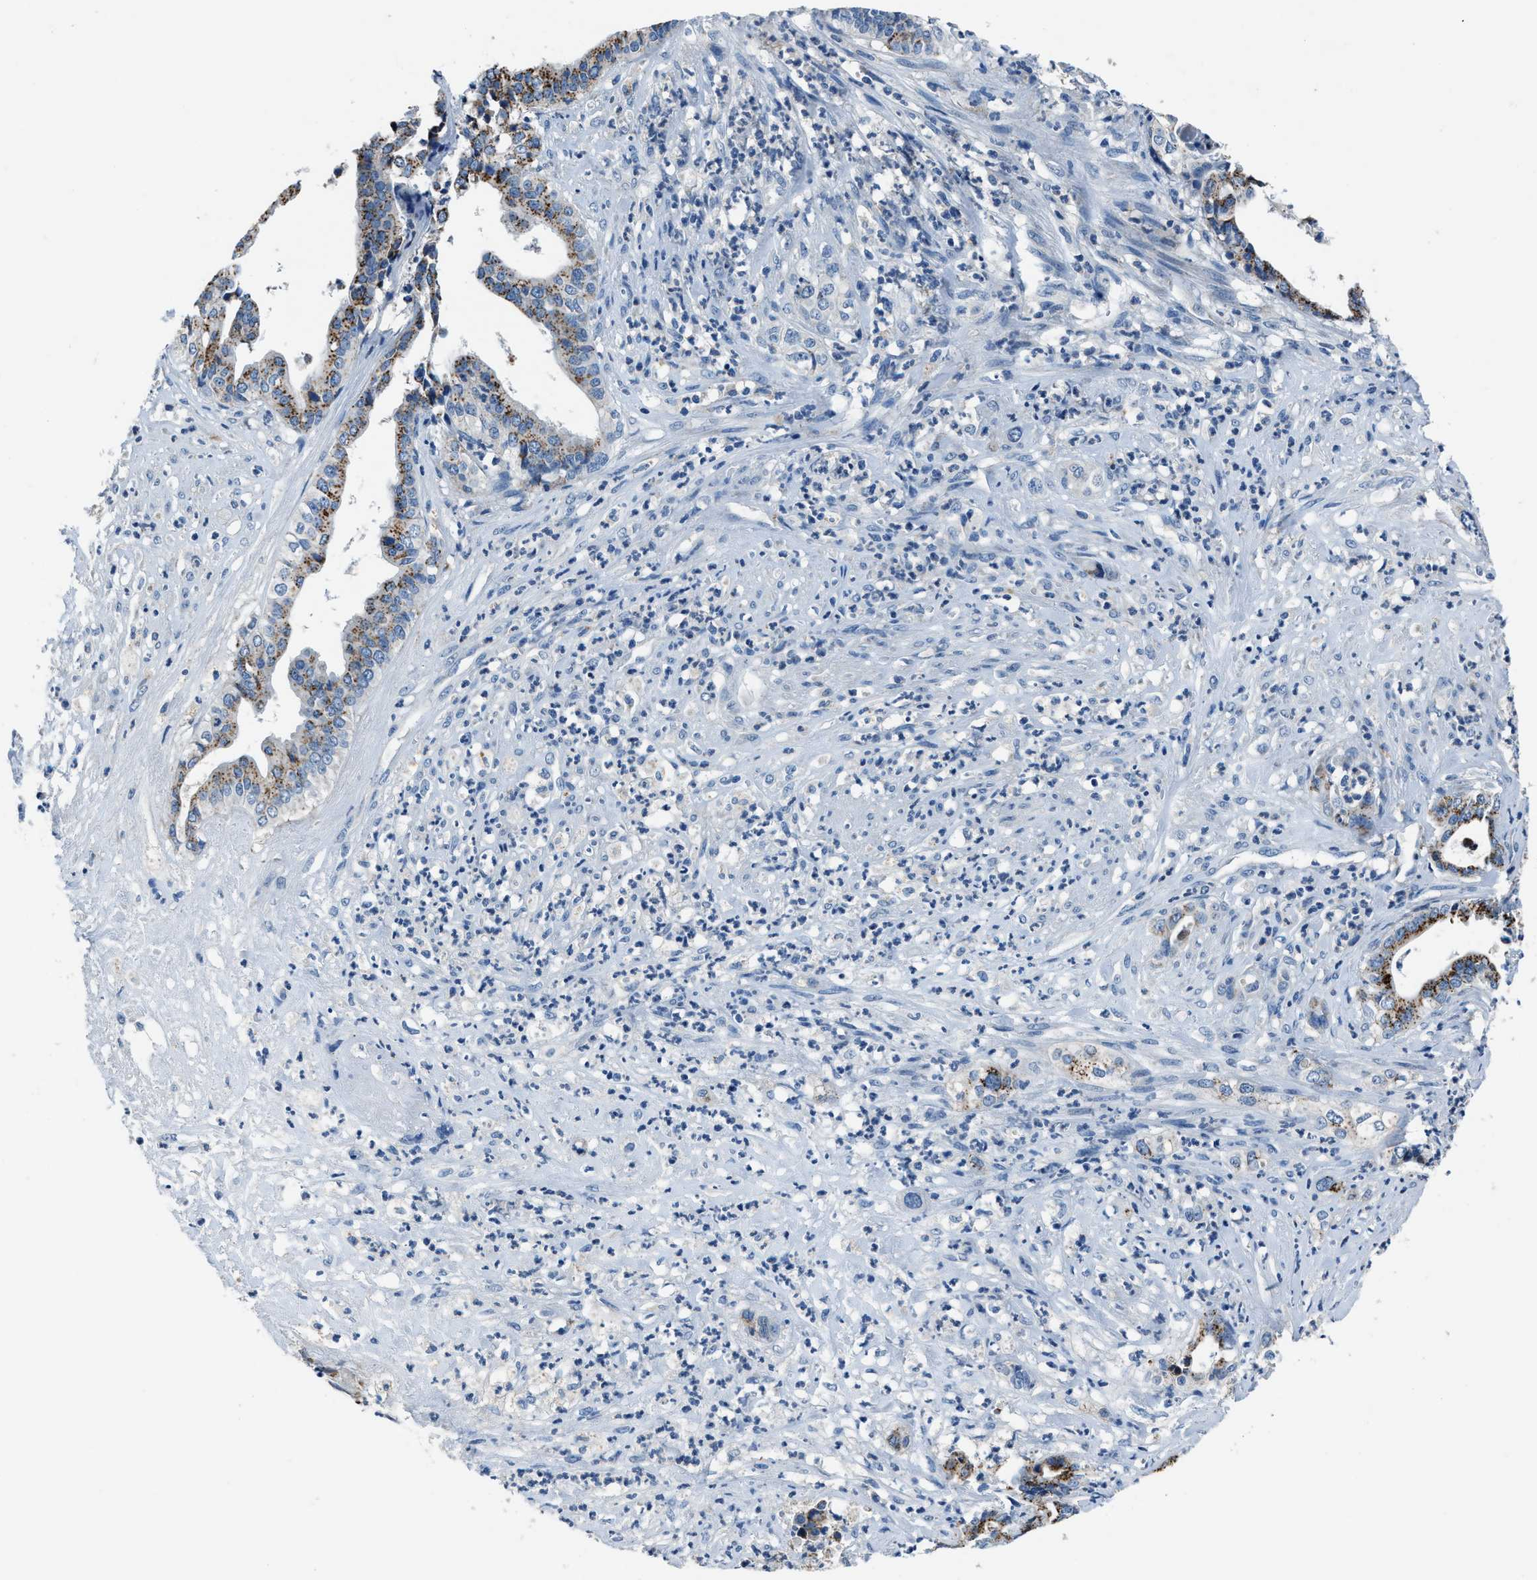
{"staining": {"intensity": "moderate", "quantity": "25%-75%", "location": "cytoplasmic/membranous"}, "tissue": "liver cancer", "cell_type": "Tumor cells", "image_type": "cancer", "snomed": [{"axis": "morphology", "description": "Cholangiocarcinoma"}, {"axis": "topography", "description": "Liver"}], "caption": "Immunohistochemistry photomicrograph of neoplastic tissue: liver cancer stained using immunohistochemistry (IHC) shows medium levels of moderate protein expression localized specifically in the cytoplasmic/membranous of tumor cells, appearing as a cytoplasmic/membranous brown color.", "gene": "ADAM2", "patient": {"sex": "female", "age": 61}}